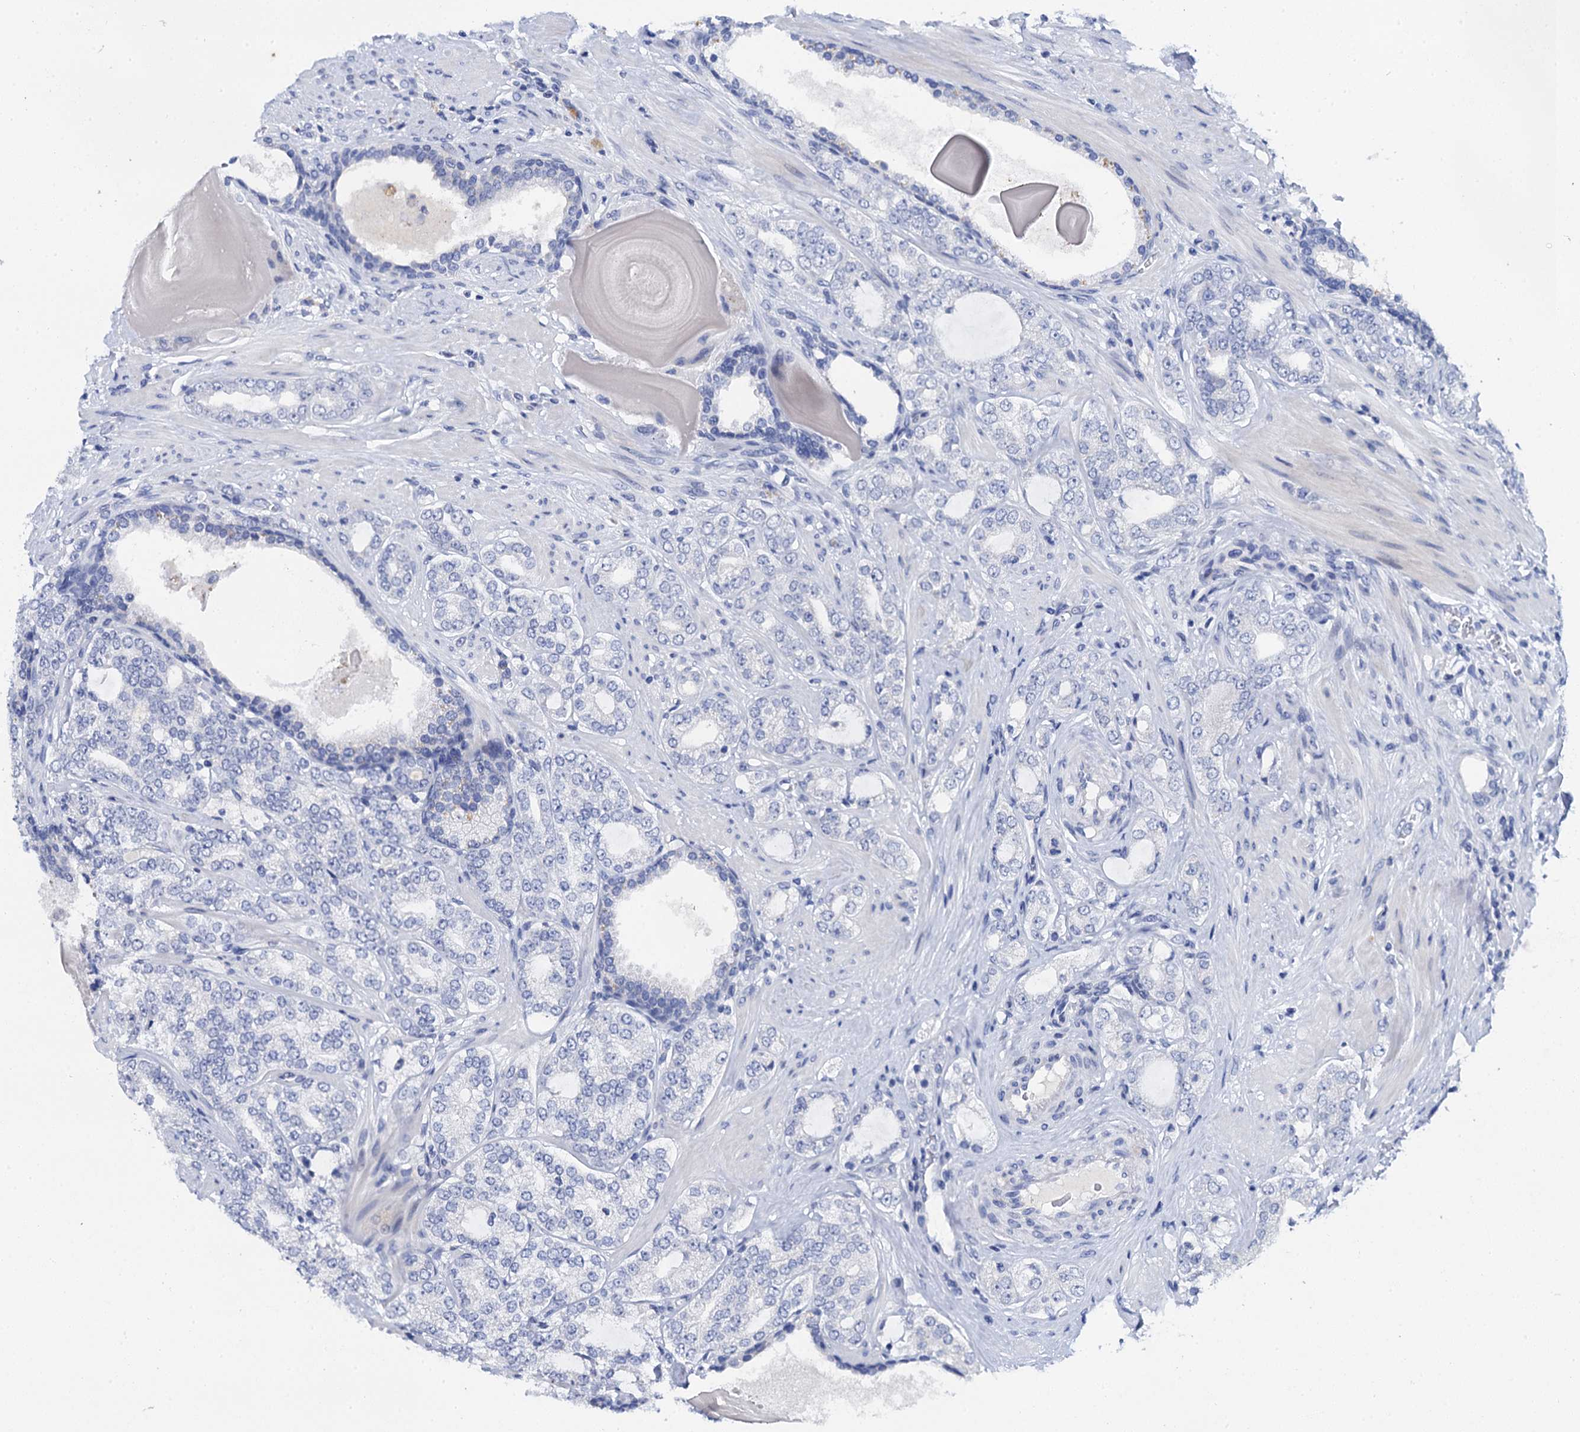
{"staining": {"intensity": "negative", "quantity": "none", "location": "none"}, "tissue": "prostate cancer", "cell_type": "Tumor cells", "image_type": "cancer", "snomed": [{"axis": "morphology", "description": "Adenocarcinoma, High grade"}, {"axis": "topography", "description": "Prostate"}], "caption": "Immunohistochemistry photomicrograph of prostate cancer stained for a protein (brown), which reveals no expression in tumor cells.", "gene": "LYPD3", "patient": {"sex": "male", "age": 64}}